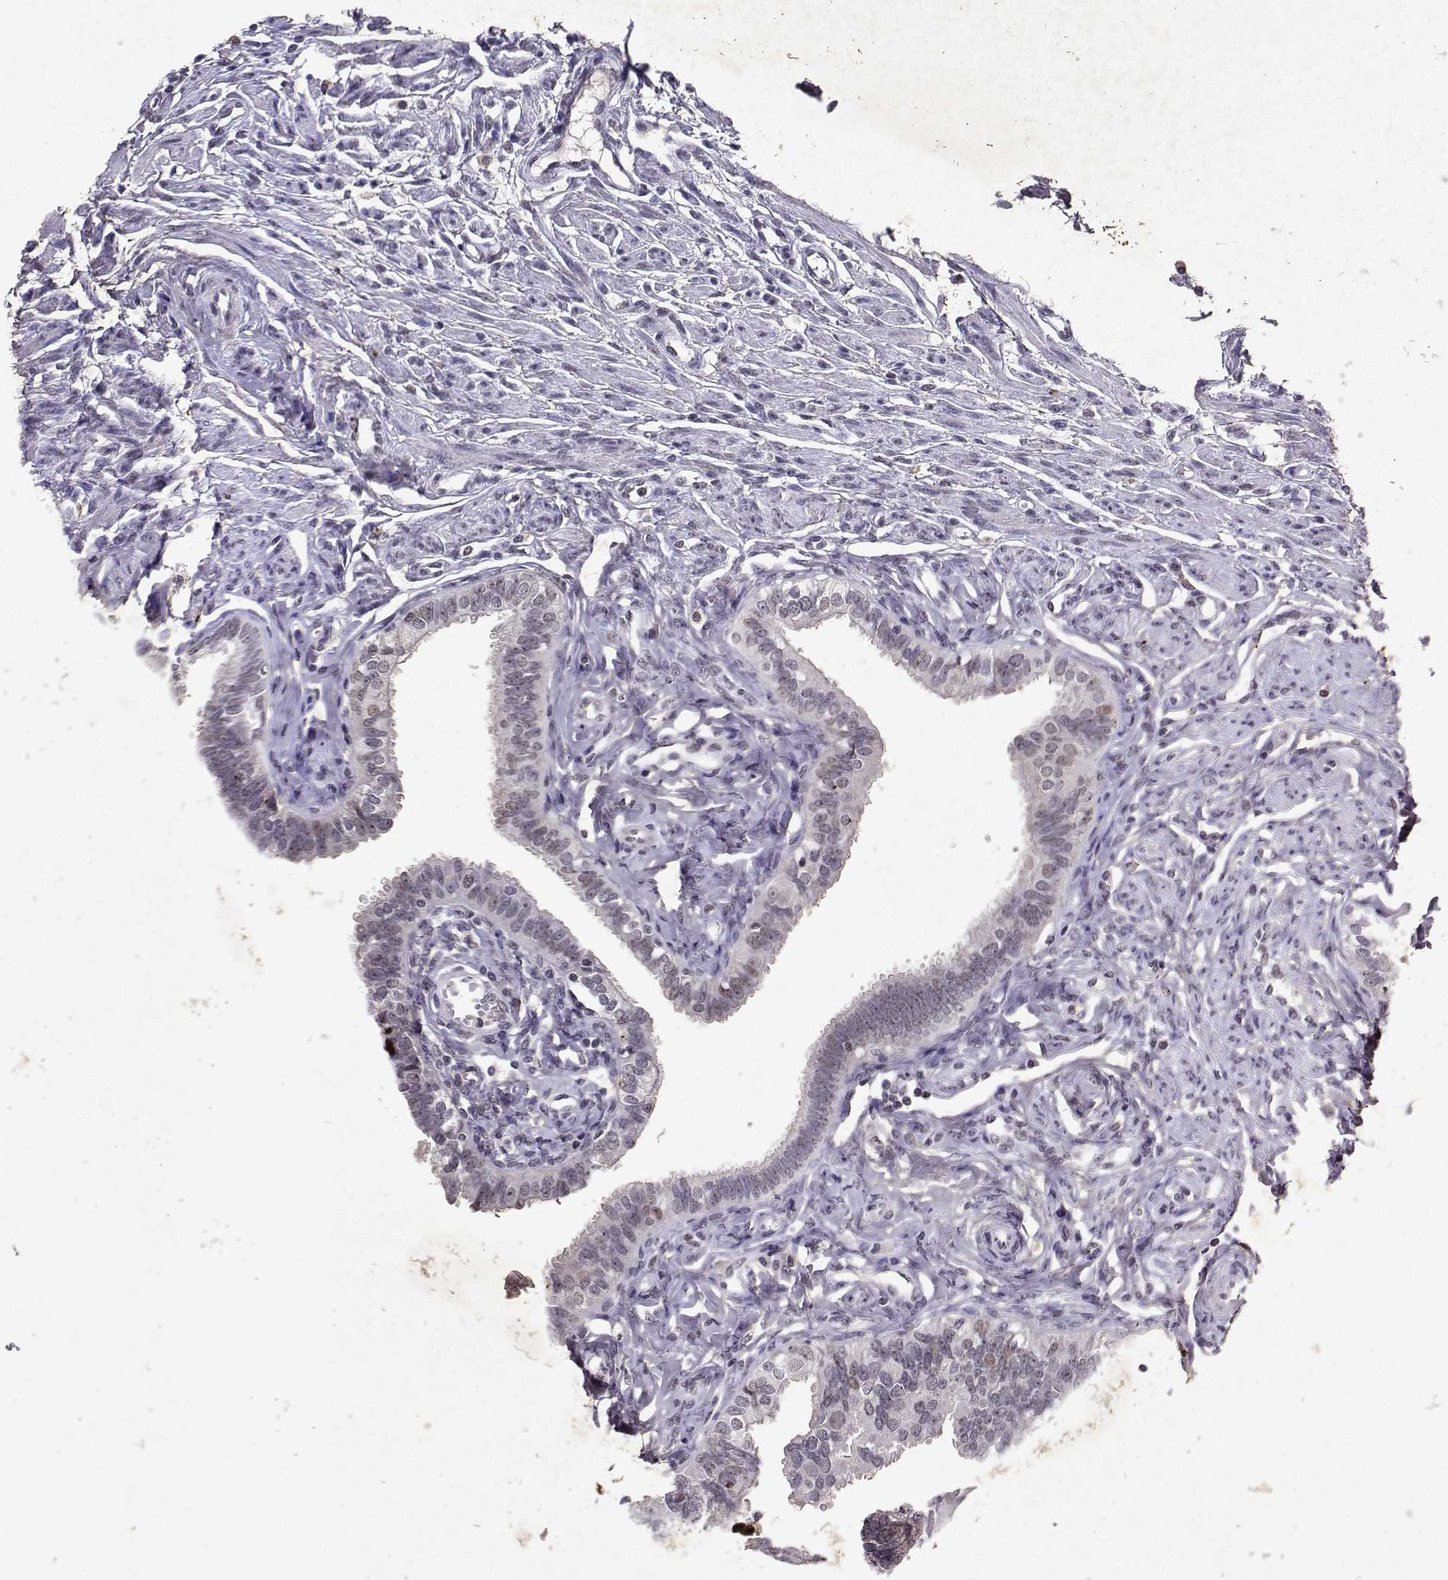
{"staining": {"intensity": "moderate", "quantity": "25%-75%", "location": "nuclear"}, "tissue": "fallopian tube", "cell_type": "Glandular cells", "image_type": "normal", "snomed": [{"axis": "morphology", "description": "Normal tissue, NOS"}, {"axis": "topography", "description": "Fallopian tube"}], "caption": "DAB (3,3'-diaminobenzidine) immunohistochemical staining of normal fallopian tube demonstrates moderate nuclear protein expression in about 25%-75% of glandular cells.", "gene": "DDX56", "patient": {"sex": "female", "age": 54}}